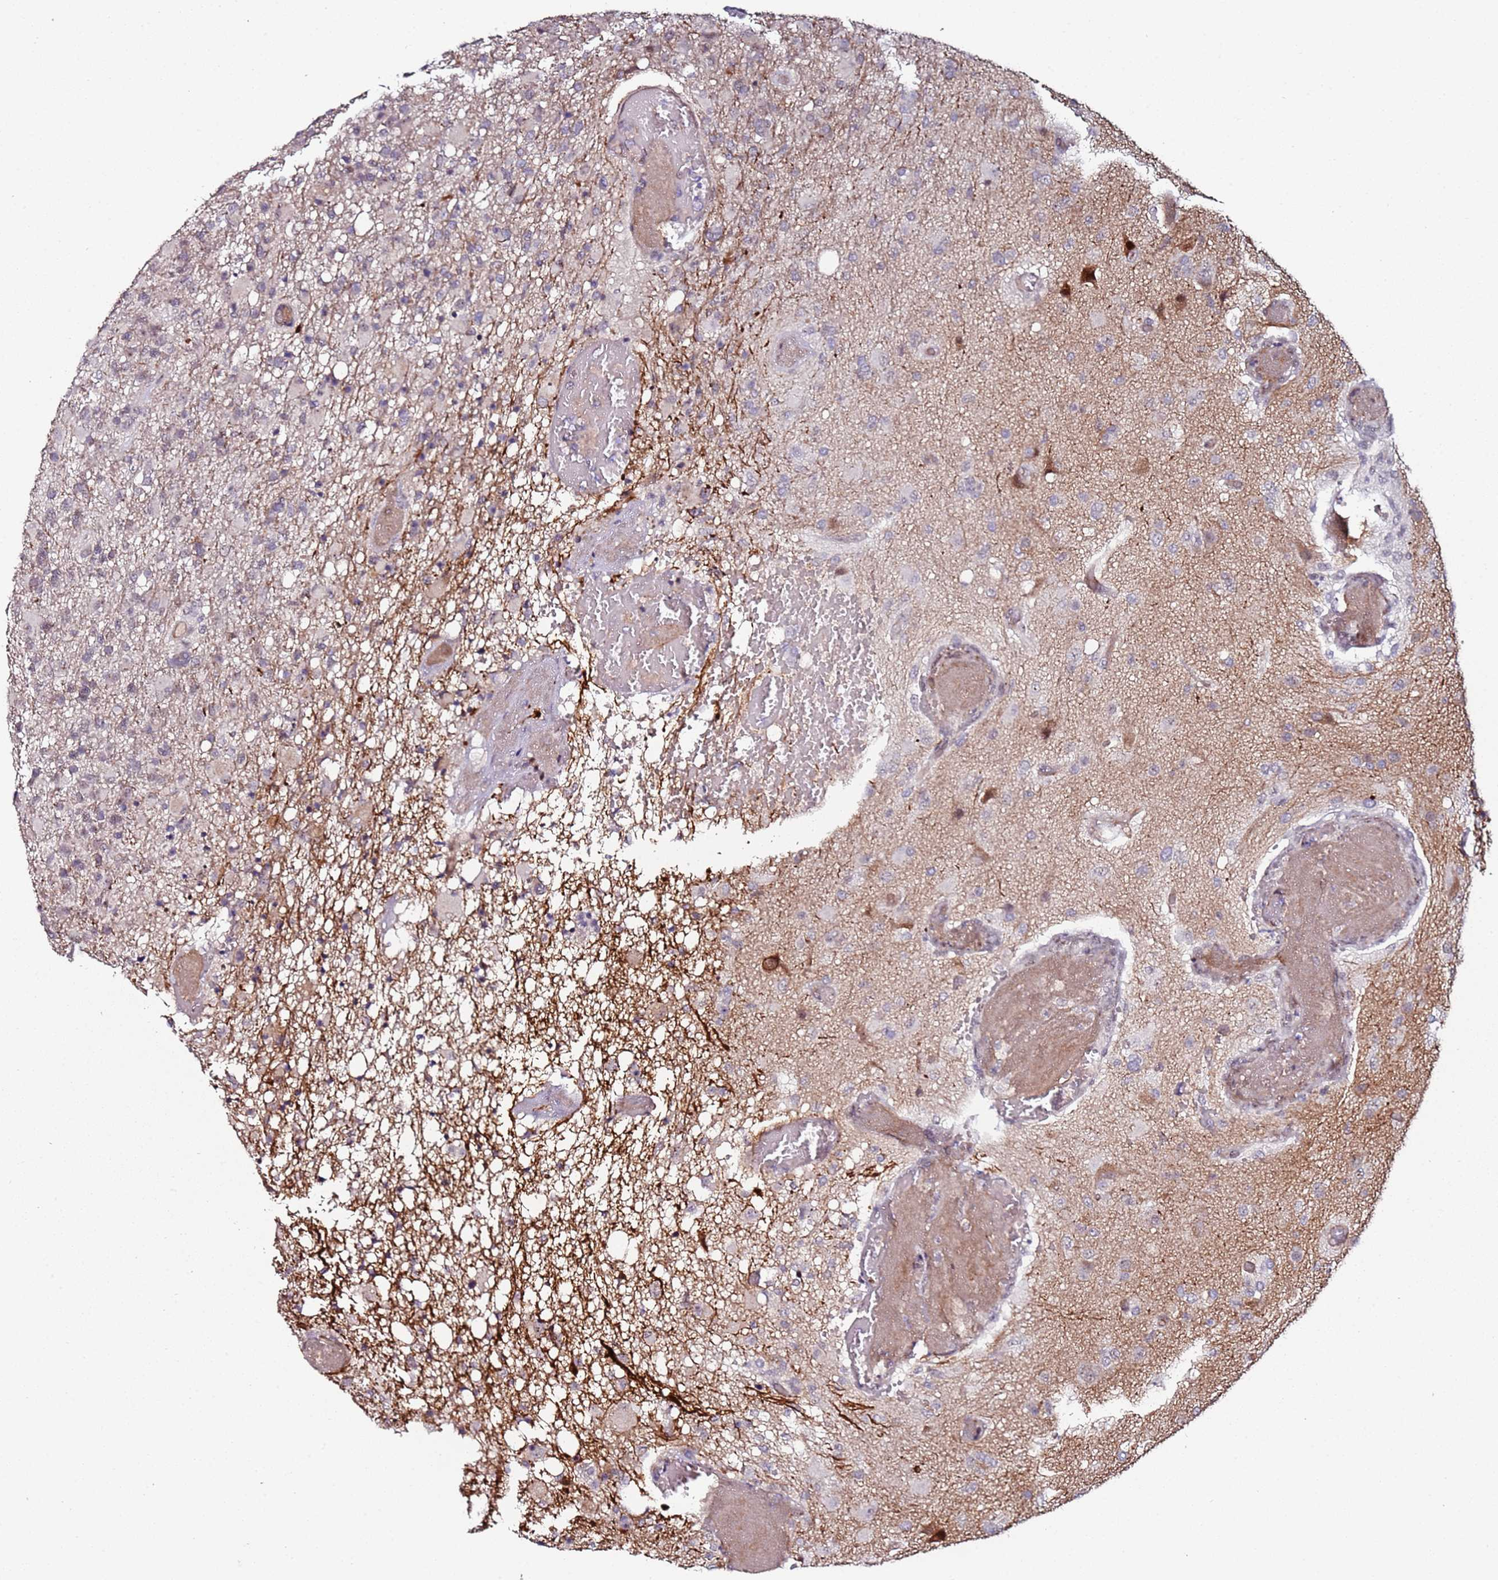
{"staining": {"intensity": "negative", "quantity": "none", "location": "none"}, "tissue": "glioma", "cell_type": "Tumor cells", "image_type": "cancer", "snomed": [{"axis": "morphology", "description": "Glioma, malignant, High grade"}, {"axis": "topography", "description": "Brain"}], "caption": "This is an IHC histopathology image of human glioma. There is no positivity in tumor cells.", "gene": "DUSP28", "patient": {"sex": "female", "age": 74}}